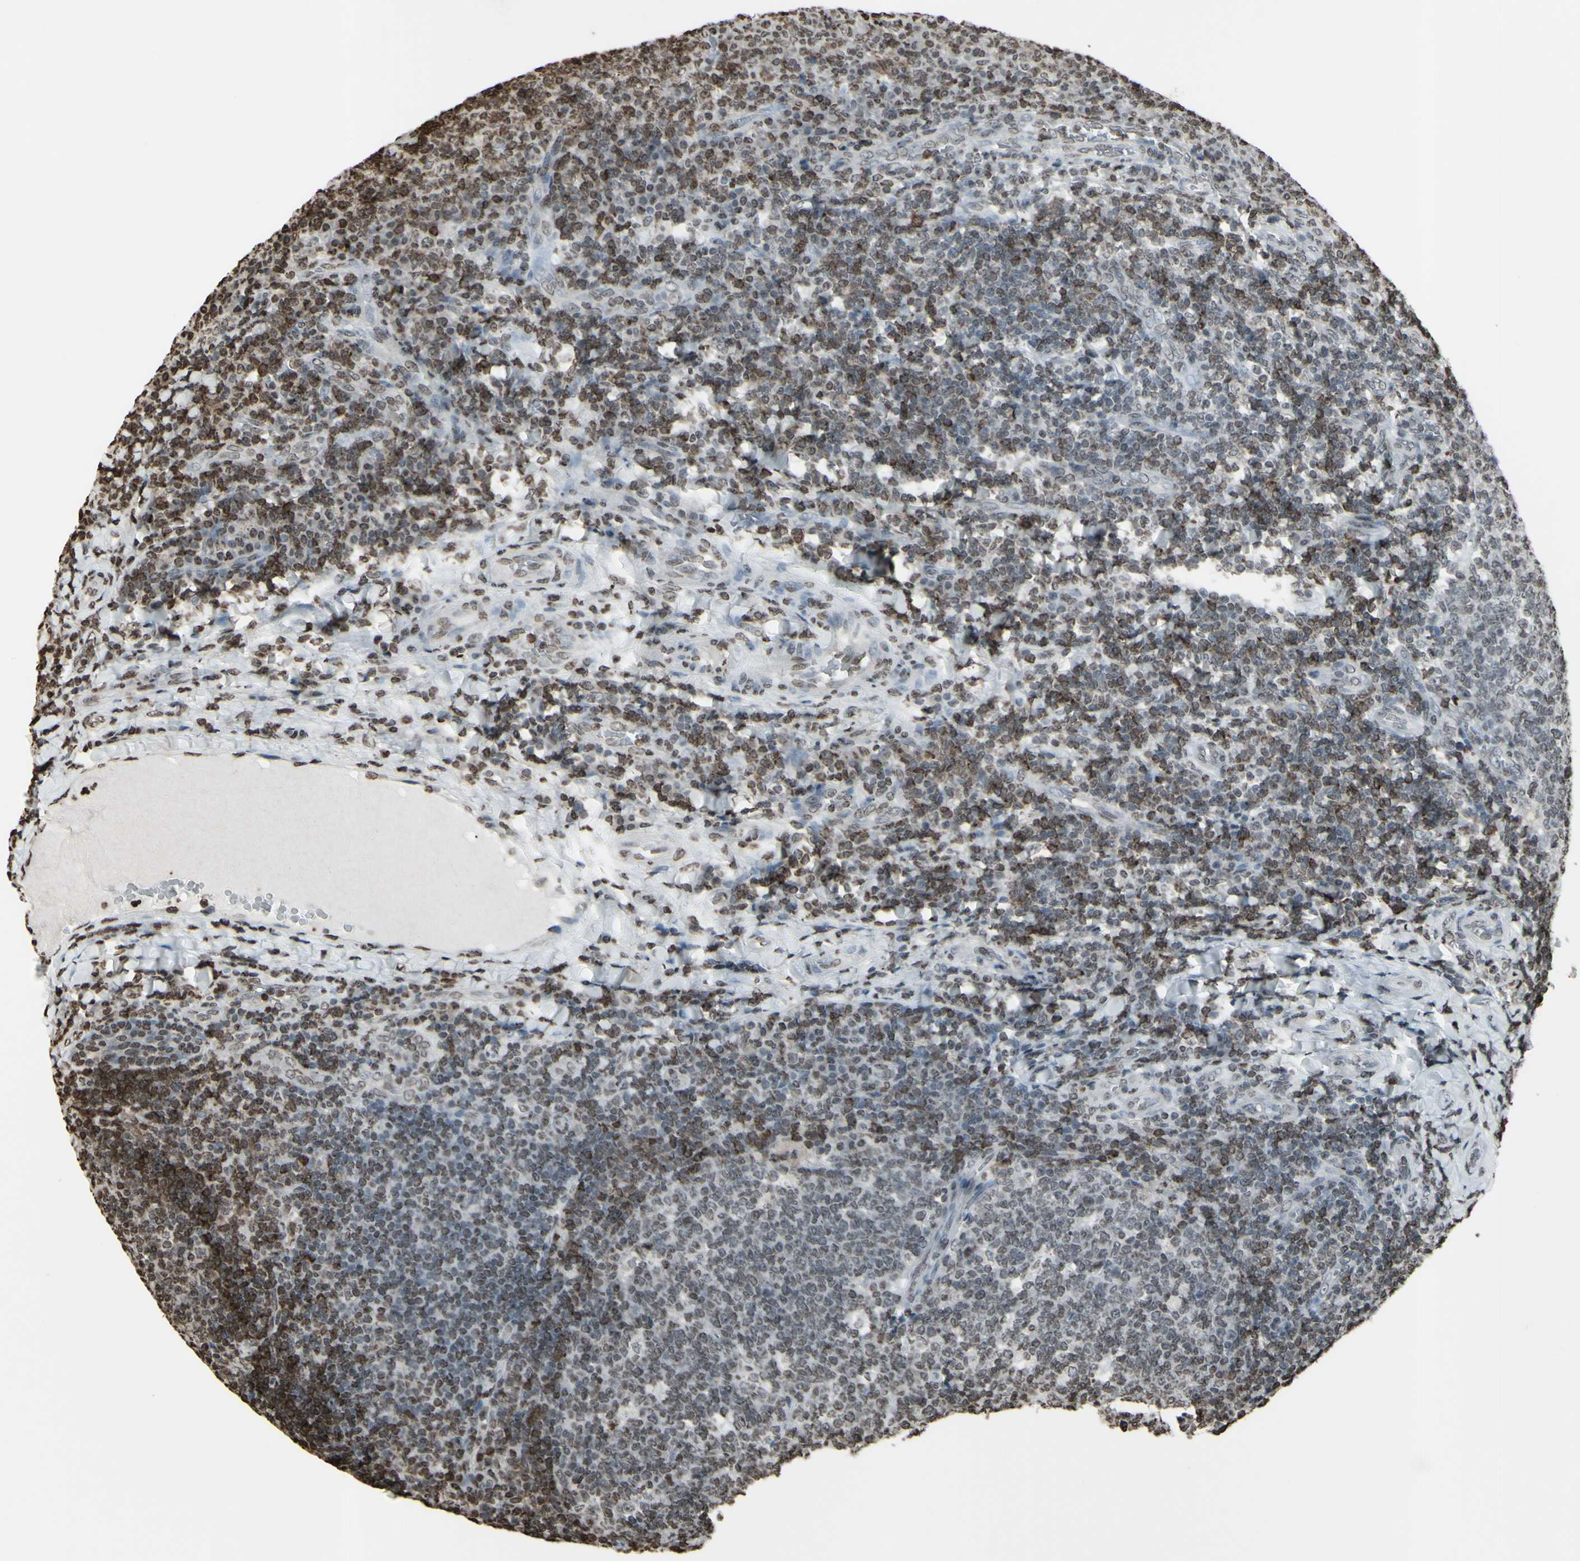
{"staining": {"intensity": "strong", "quantity": "25%-75%", "location": "cytoplasmic/membranous"}, "tissue": "tonsil", "cell_type": "Germinal center cells", "image_type": "normal", "snomed": [{"axis": "morphology", "description": "Normal tissue, NOS"}, {"axis": "topography", "description": "Tonsil"}], "caption": "Protein expression analysis of normal tonsil shows strong cytoplasmic/membranous staining in approximately 25%-75% of germinal center cells. Nuclei are stained in blue.", "gene": "CD79B", "patient": {"sex": "male", "age": 17}}